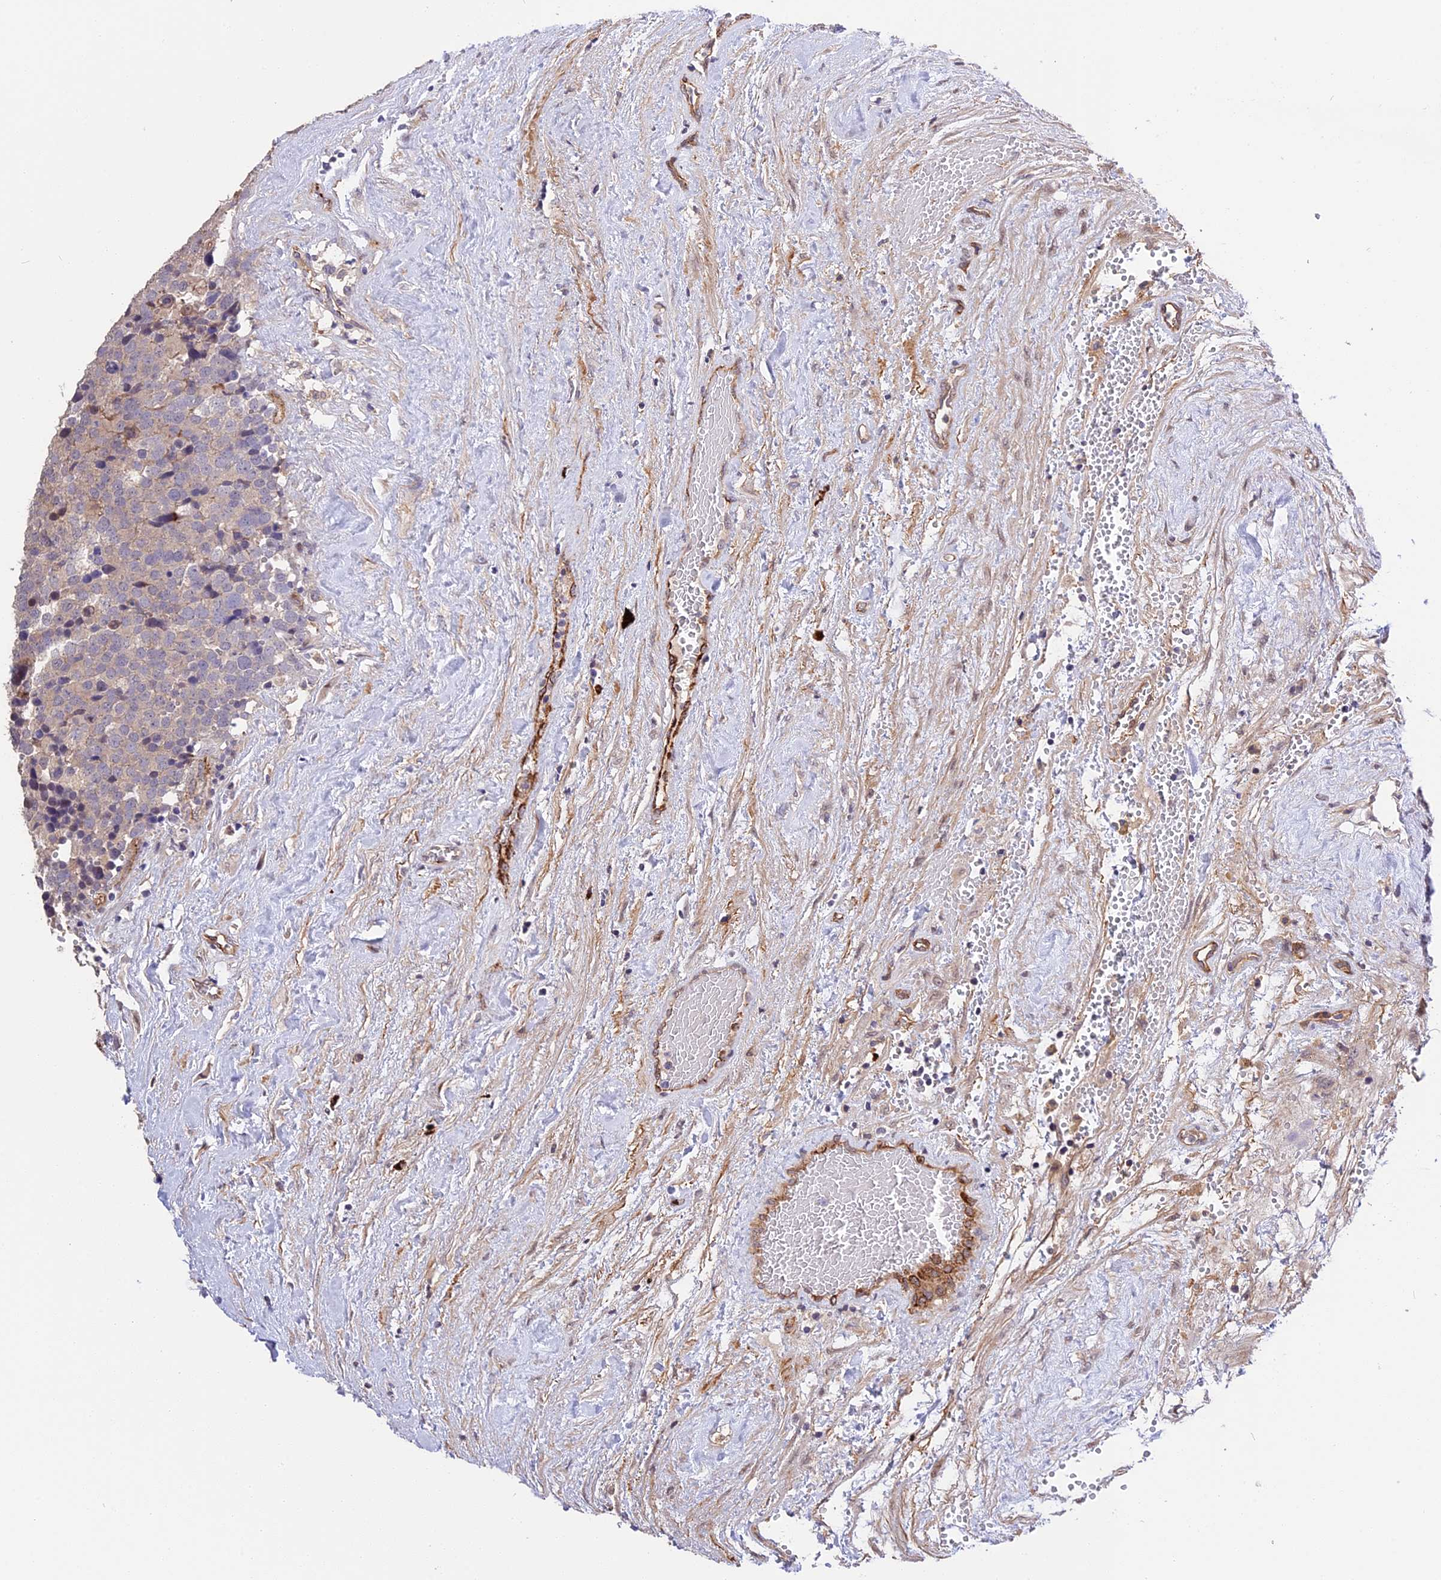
{"staining": {"intensity": "weak", "quantity": "<25%", "location": "cytoplasmic/membranous"}, "tissue": "testis cancer", "cell_type": "Tumor cells", "image_type": "cancer", "snomed": [{"axis": "morphology", "description": "Seminoma, NOS"}, {"axis": "topography", "description": "Testis"}], "caption": "An IHC micrograph of testis cancer is shown. There is no staining in tumor cells of testis cancer.", "gene": "MFSD2A", "patient": {"sex": "male", "age": 71}}